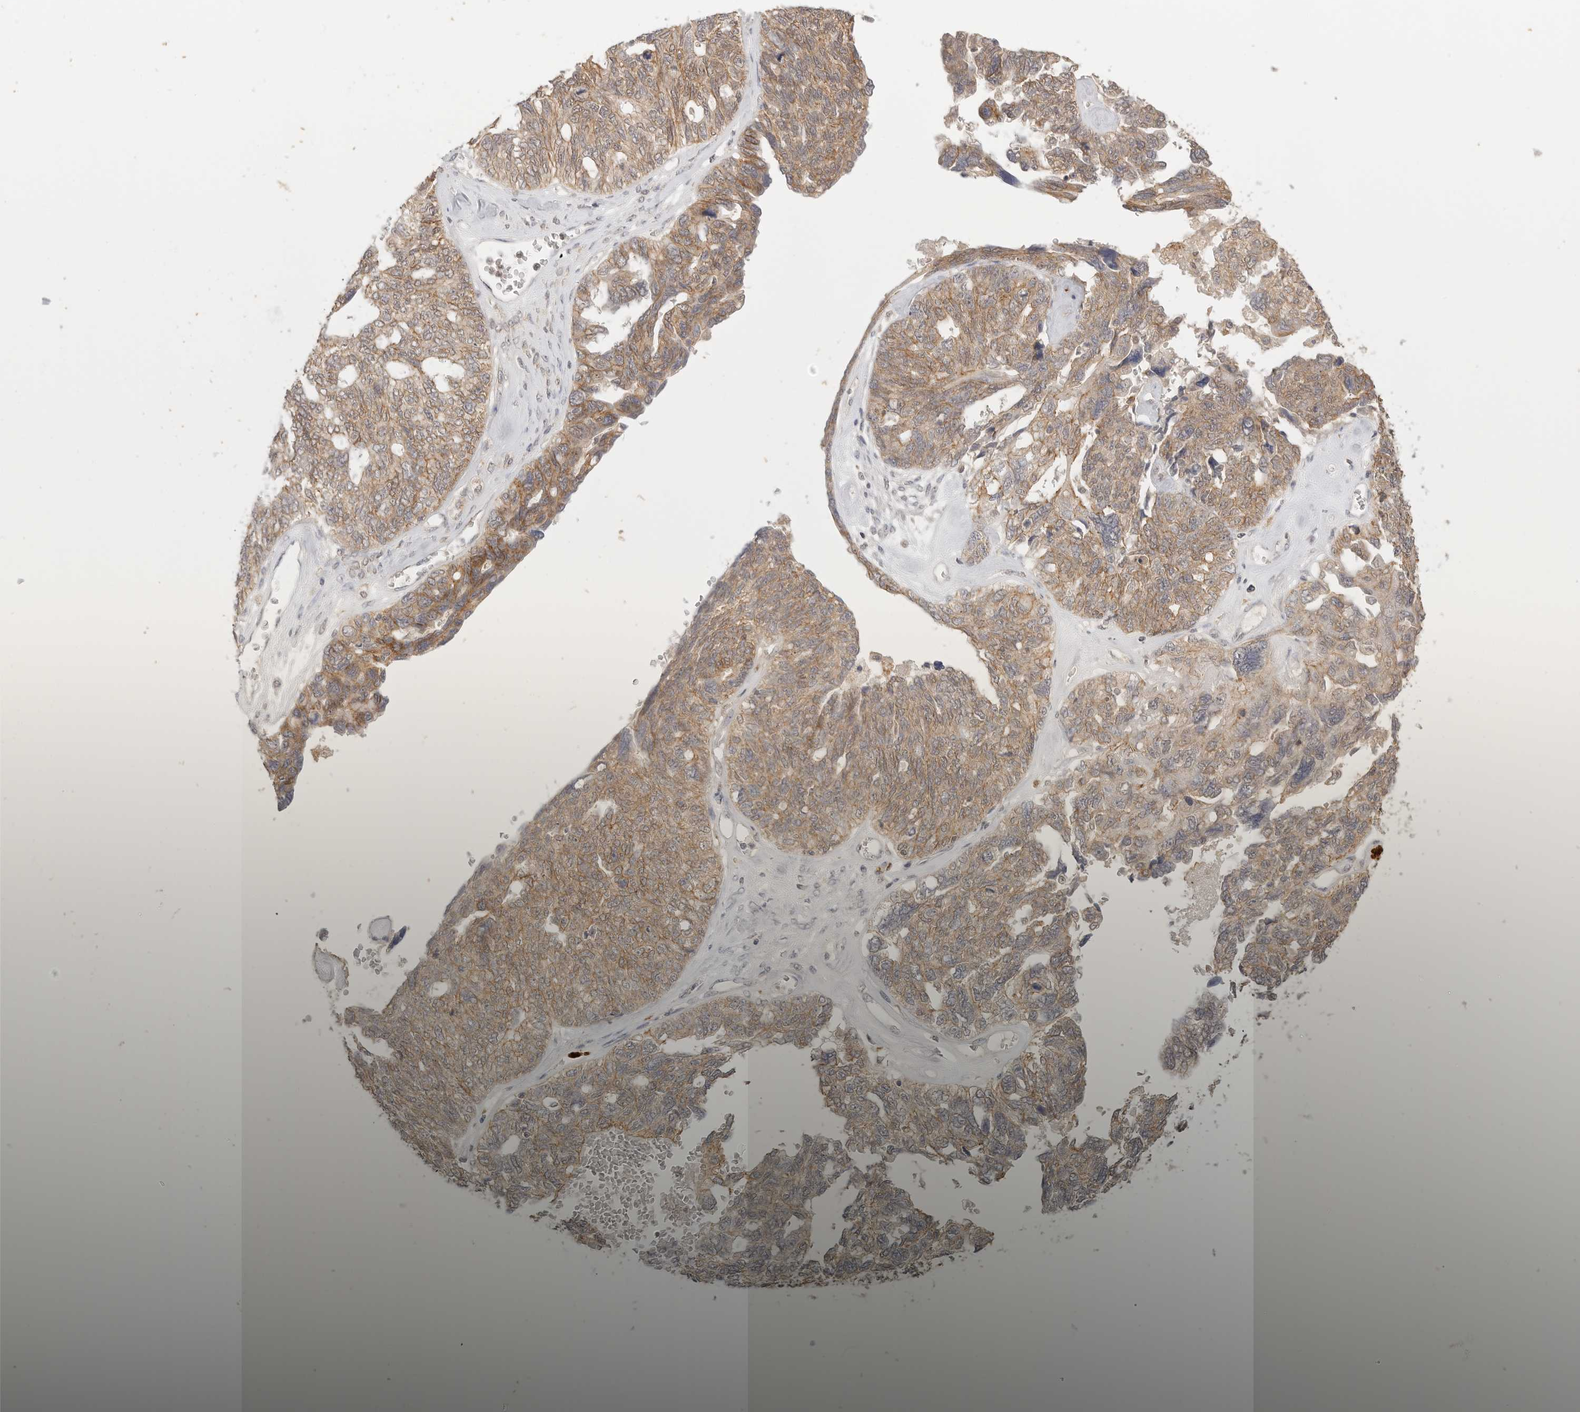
{"staining": {"intensity": "moderate", "quantity": ">75%", "location": "cytoplasmic/membranous"}, "tissue": "ovarian cancer", "cell_type": "Tumor cells", "image_type": "cancer", "snomed": [{"axis": "morphology", "description": "Cystadenocarcinoma, serous, NOS"}, {"axis": "topography", "description": "Ovary"}], "caption": "This photomicrograph exhibits IHC staining of ovarian serous cystadenocarcinoma, with medium moderate cytoplasmic/membranous staining in approximately >75% of tumor cells.", "gene": "EPHA1", "patient": {"sex": "female", "age": 79}}